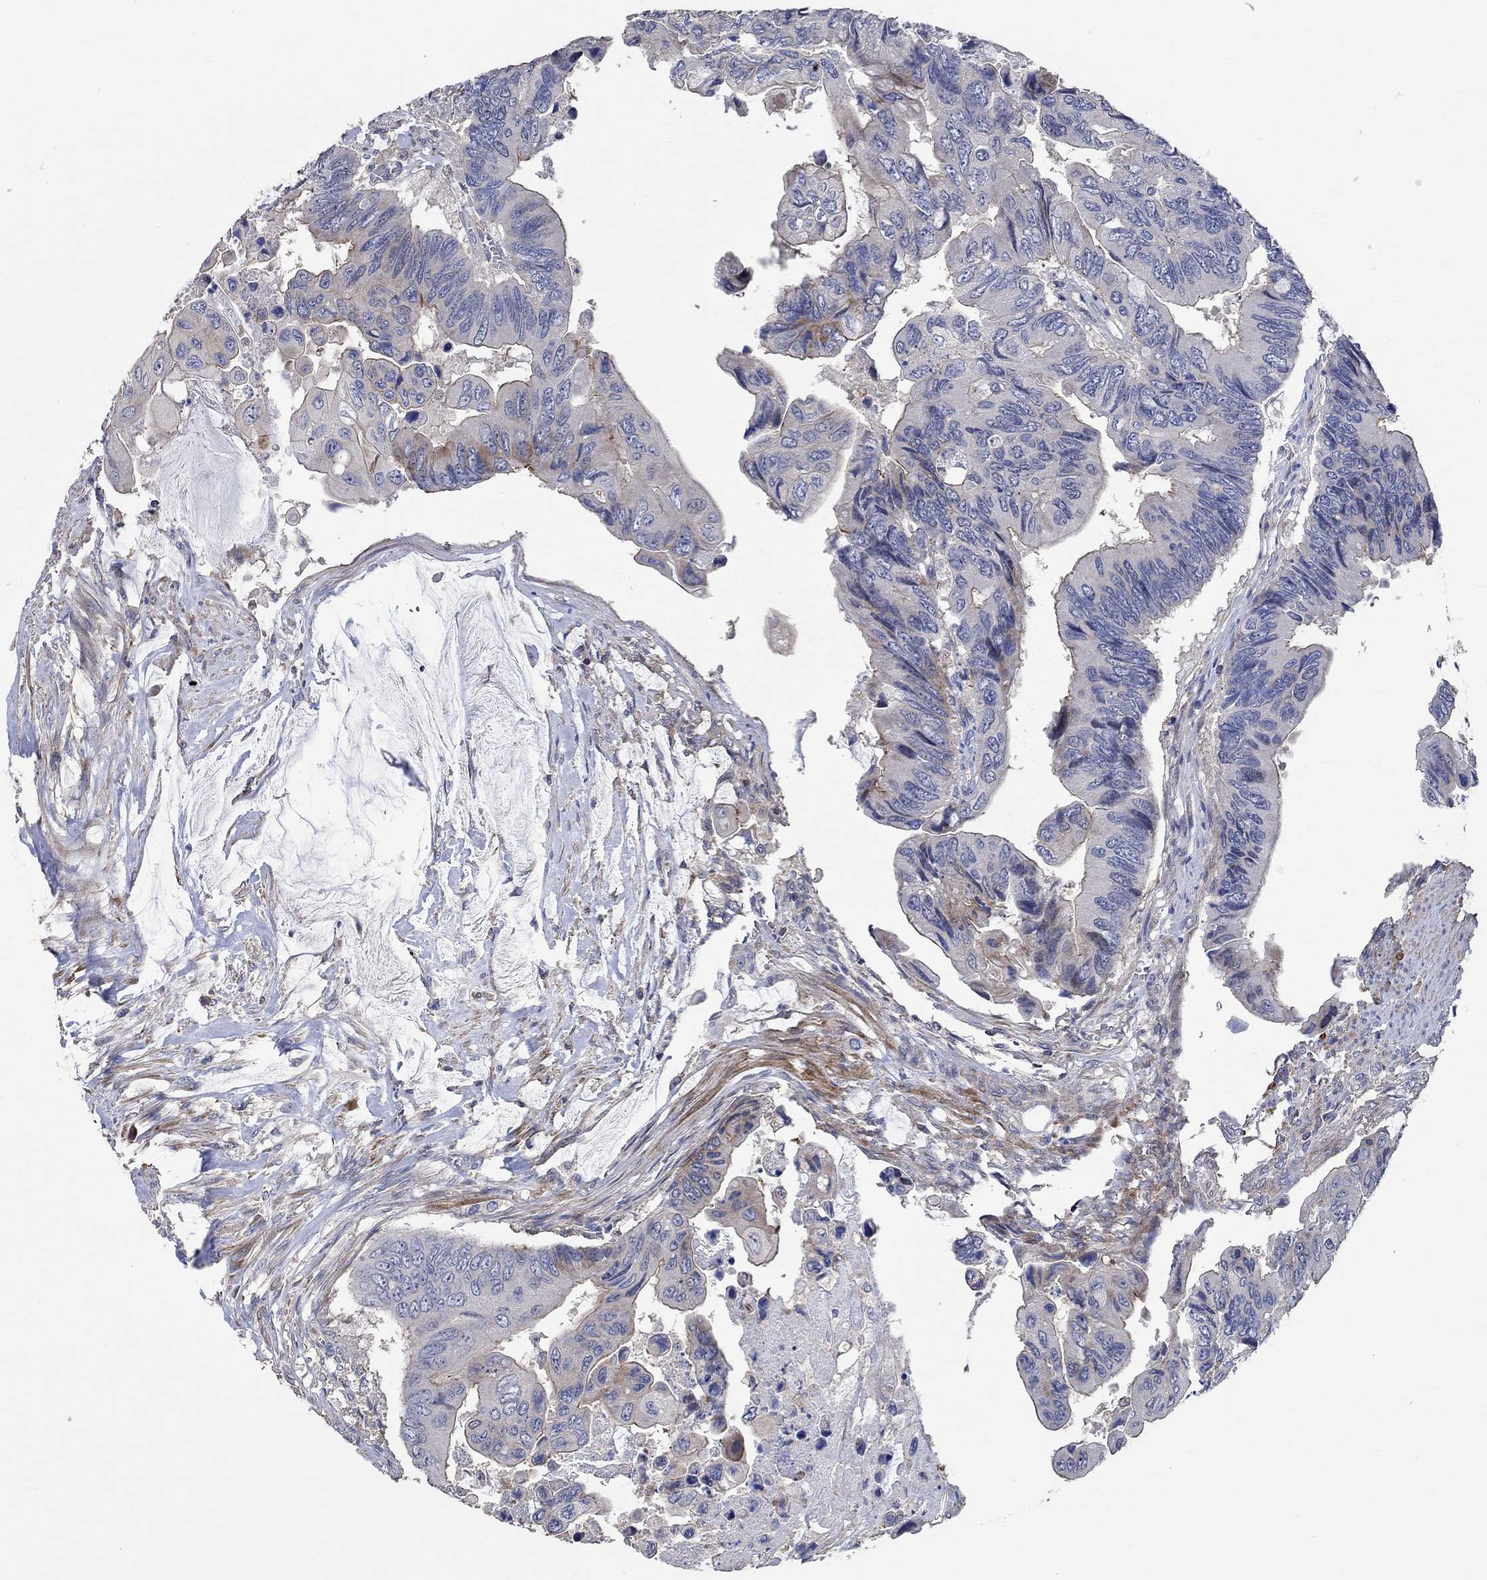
{"staining": {"intensity": "strong", "quantity": "<25%", "location": "cytoplasmic/membranous"}, "tissue": "colorectal cancer", "cell_type": "Tumor cells", "image_type": "cancer", "snomed": [{"axis": "morphology", "description": "Adenocarcinoma, NOS"}, {"axis": "topography", "description": "Rectum"}], "caption": "Strong cytoplasmic/membranous protein expression is appreciated in approximately <25% of tumor cells in colorectal cancer (adenocarcinoma). (Brightfield microscopy of DAB IHC at high magnification).", "gene": "TNFAIP8L3", "patient": {"sex": "male", "age": 63}}